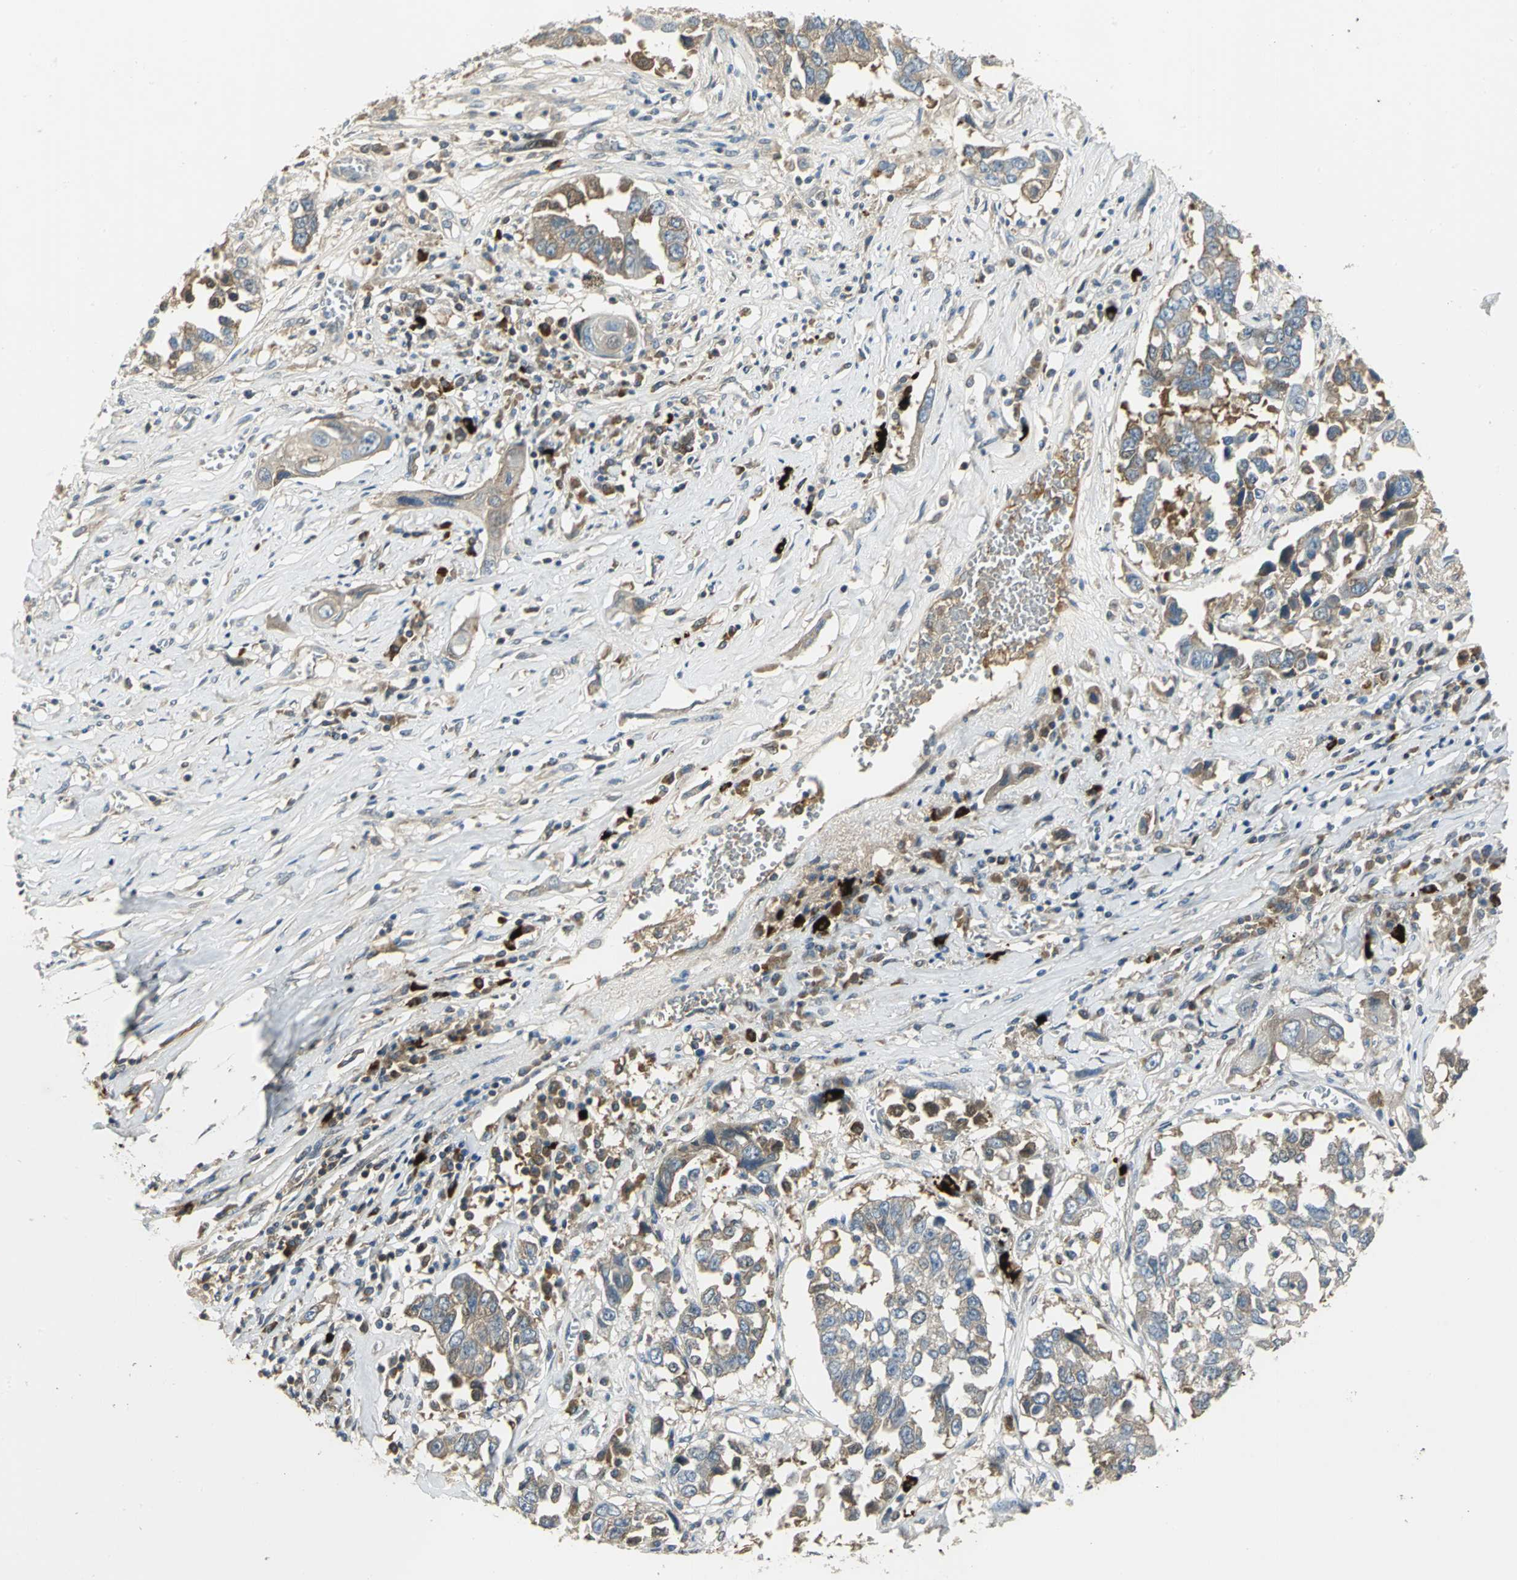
{"staining": {"intensity": "moderate", "quantity": "<25%", "location": "cytoplasmic/membranous"}, "tissue": "lung cancer", "cell_type": "Tumor cells", "image_type": "cancer", "snomed": [{"axis": "morphology", "description": "Squamous cell carcinoma, NOS"}, {"axis": "topography", "description": "Lung"}], "caption": "Protein expression analysis of lung cancer shows moderate cytoplasmic/membranous expression in about <25% of tumor cells.", "gene": "PROC", "patient": {"sex": "male", "age": 71}}